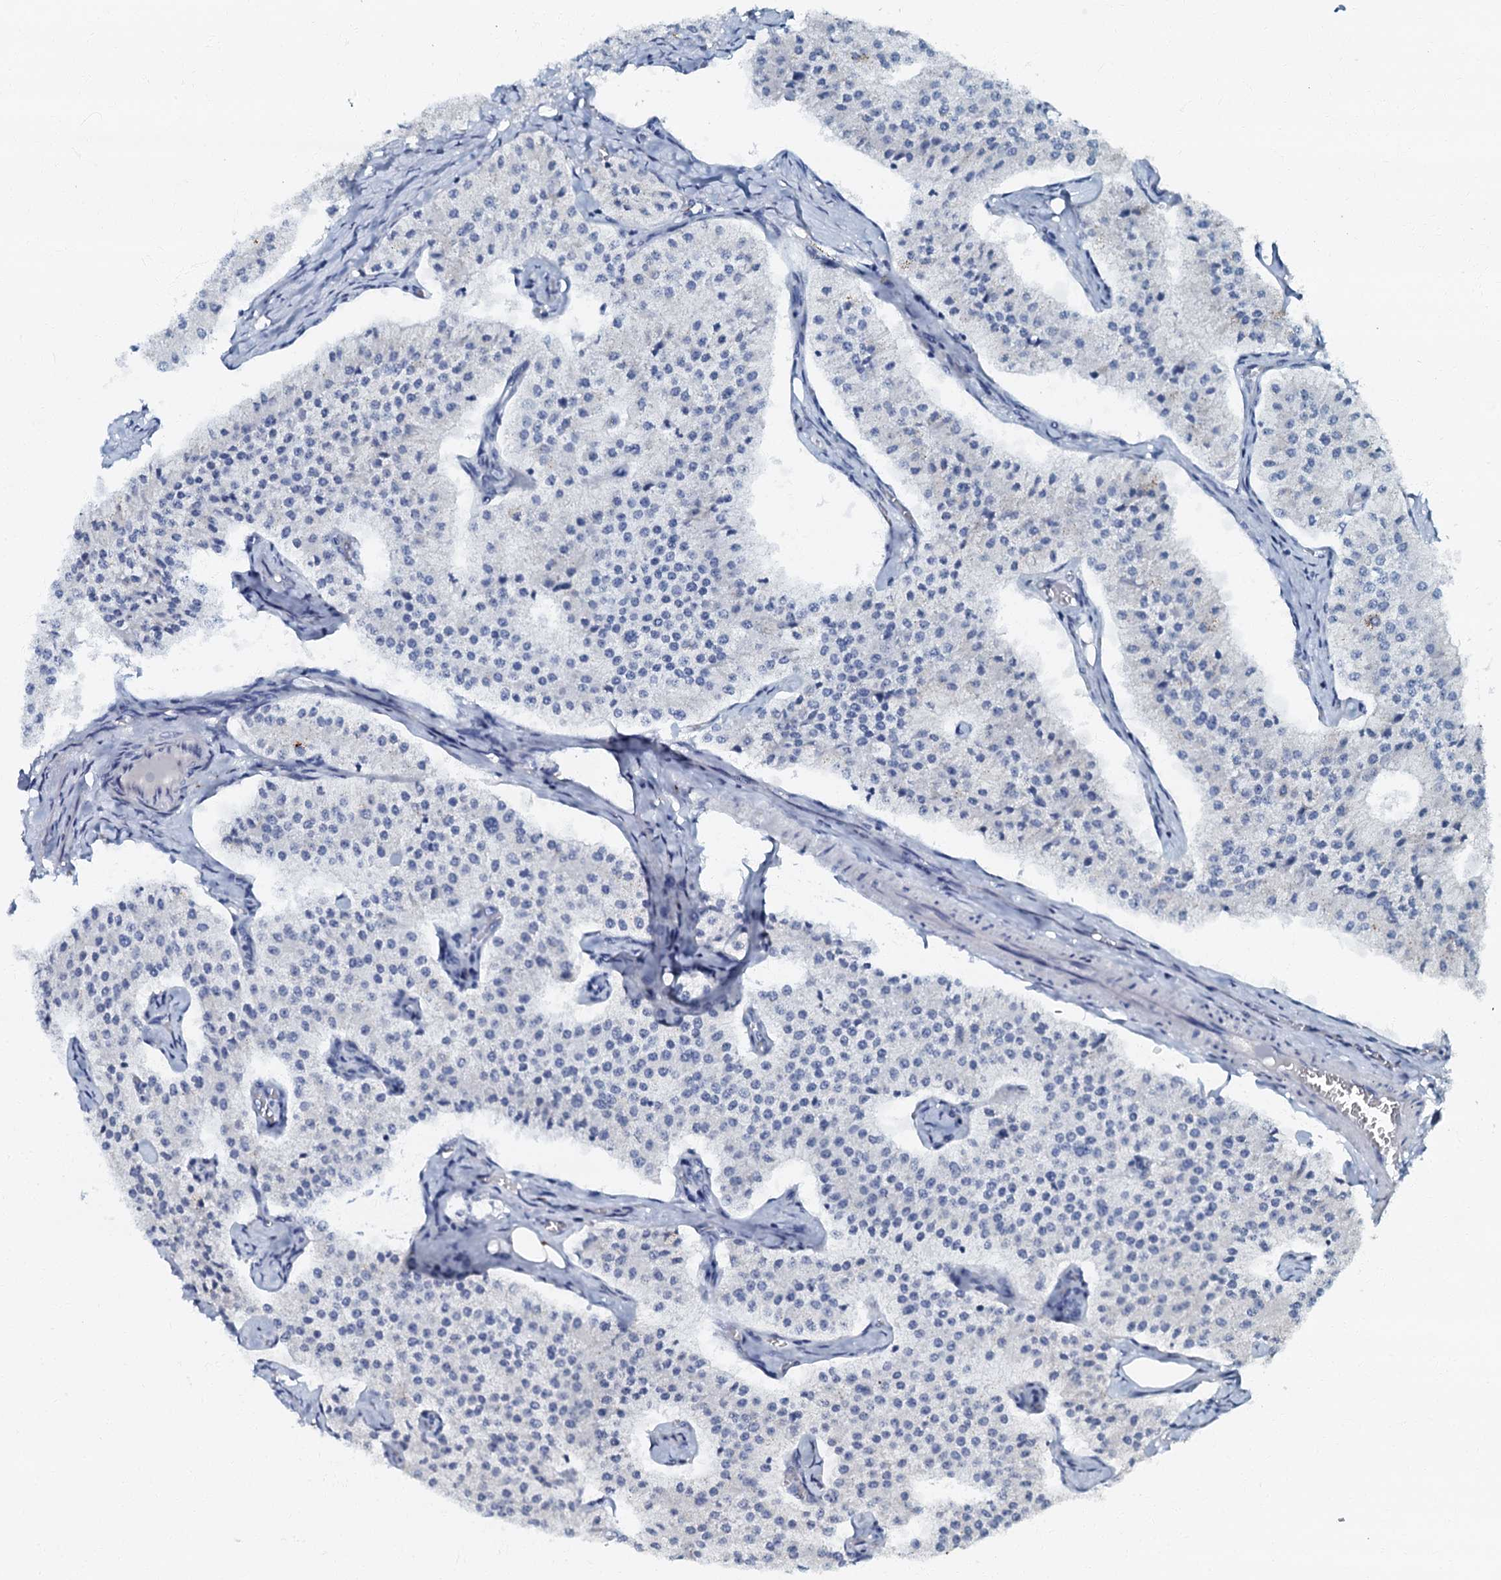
{"staining": {"intensity": "negative", "quantity": "none", "location": "none"}, "tissue": "carcinoid", "cell_type": "Tumor cells", "image_type": "cancer", "snomed": [{"axis": "morphology", "description": "Carcinoid, malignant, NOS"}, {"axis": "topography", "description": "Colon"}], "caption": "Protein analysis of carcinoid (malignant) exhibits no significant staining in tumor cells.", "gene": "OLAH", "patient": {"sex": "female", "age": 52}}